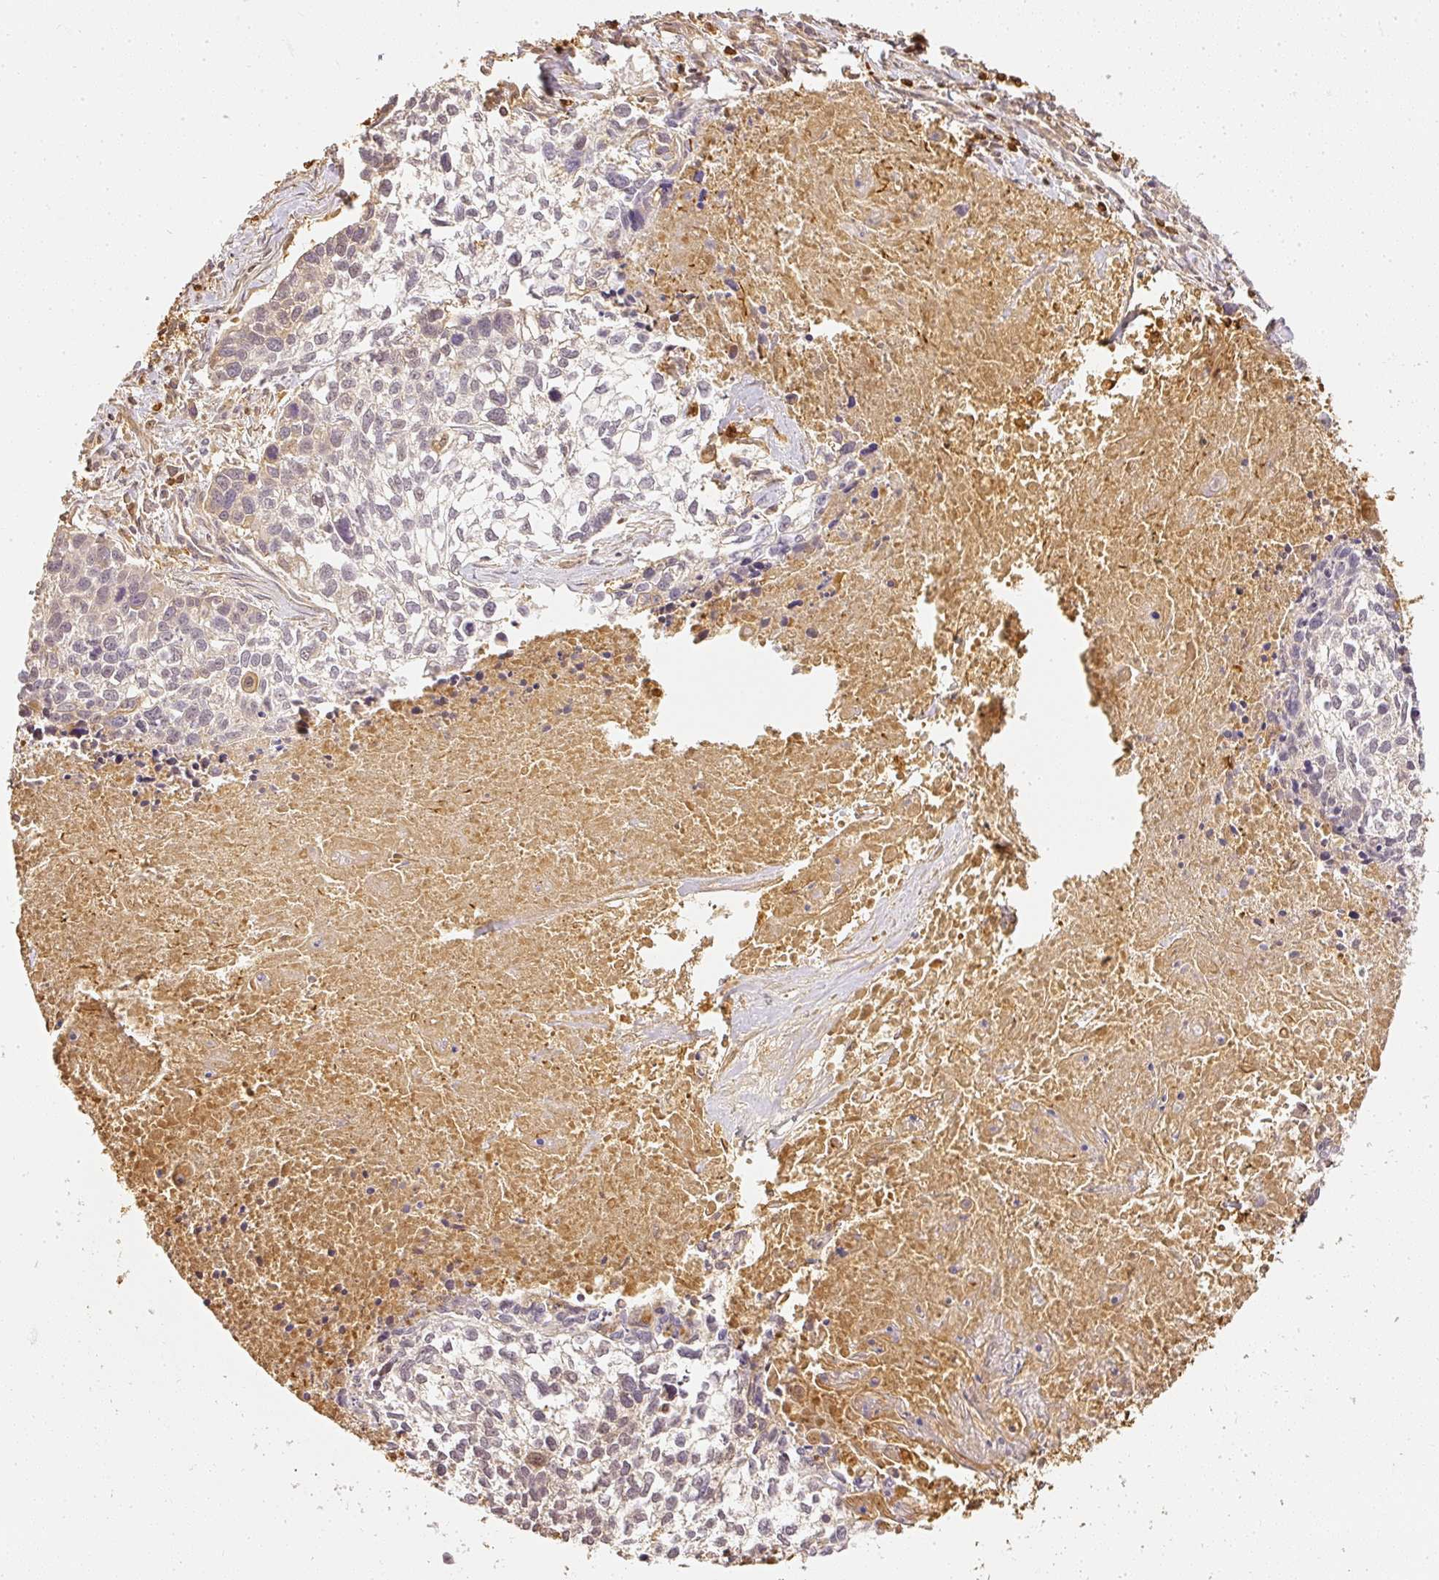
{"staining": {"intensity": "weak", "quantity": ">75%", "location": "cytoplasmic/membranous"}, "tissue": "lung cancer", "cell_type": "Tumor cells", "image_type": "cancer", "snomed": [{"axis": "morphology", "description": "Squamous cell carcinoma, NOS"}, {"axis": "topography", "description": "Lung"}], "caption": "An immunohistochemistry photomicrograph of tumor tissue is shown. Protein staining in brown labels weak cytoplasmic/membranous positivity in lung squamous cell carcinoma within tumor cells.", "gene": "PFN1", "patient": {"sex": "male", "age": 74}}